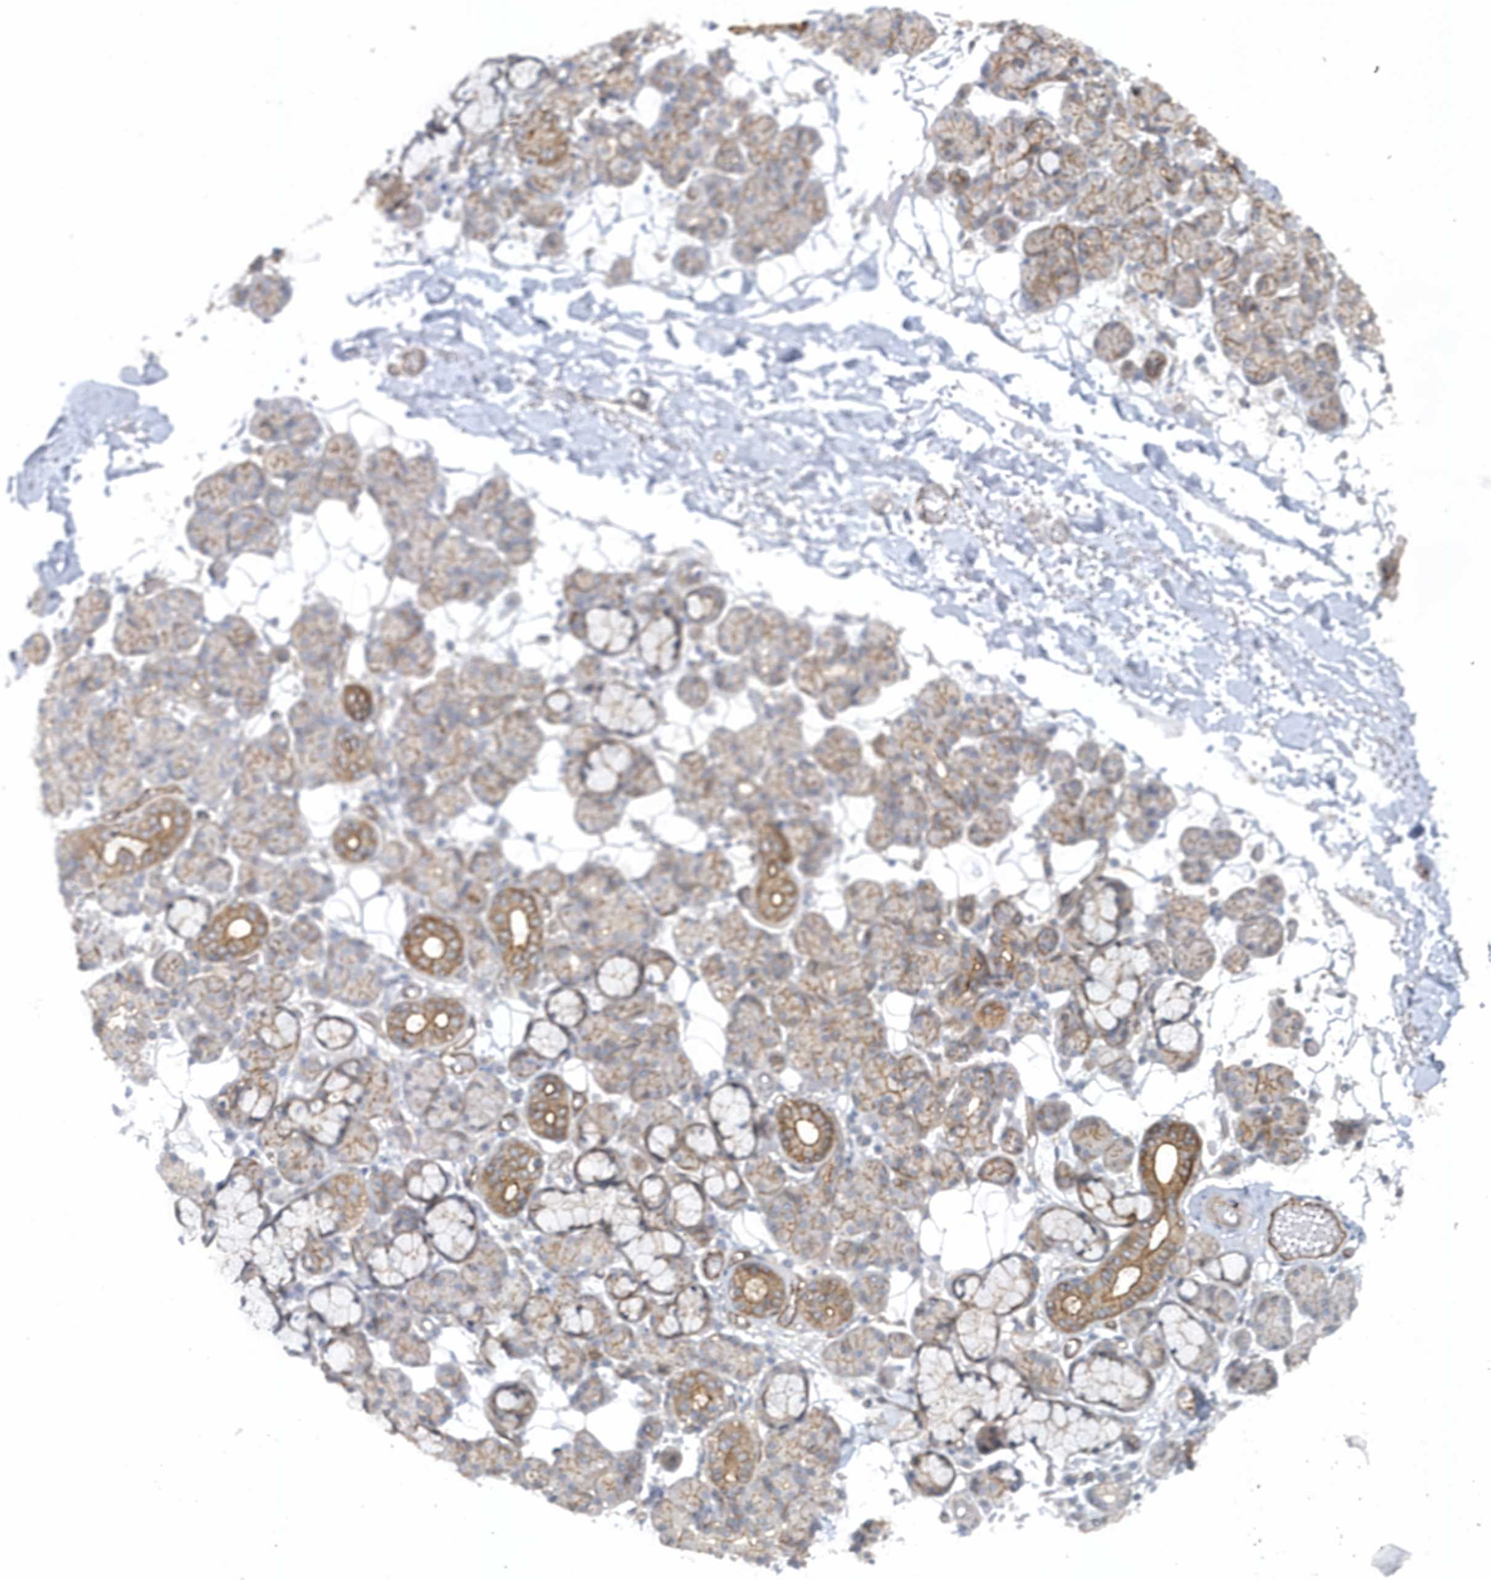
{"staining": {"intensity": "moderate", "quantity": "25%-75%", "location": "cytoplasmic/membranous"}, "tissue": "salivary gland", "cell_type": "Glandular cells", "image_type": "normal", "snomed": [{"axis": "morphology", "description": "Normal tissue, NOS"}, {"axis": "topography", "description": "Salivary gland"}], "caption": "Protein expression by IHC demonstrates moderate cytoplasmic/membranous staining in approximately 25%-75% of glandular cells in benign salivary gland.", "gene": "RAI14", "patient": {"sex": "male", "age": 63}}